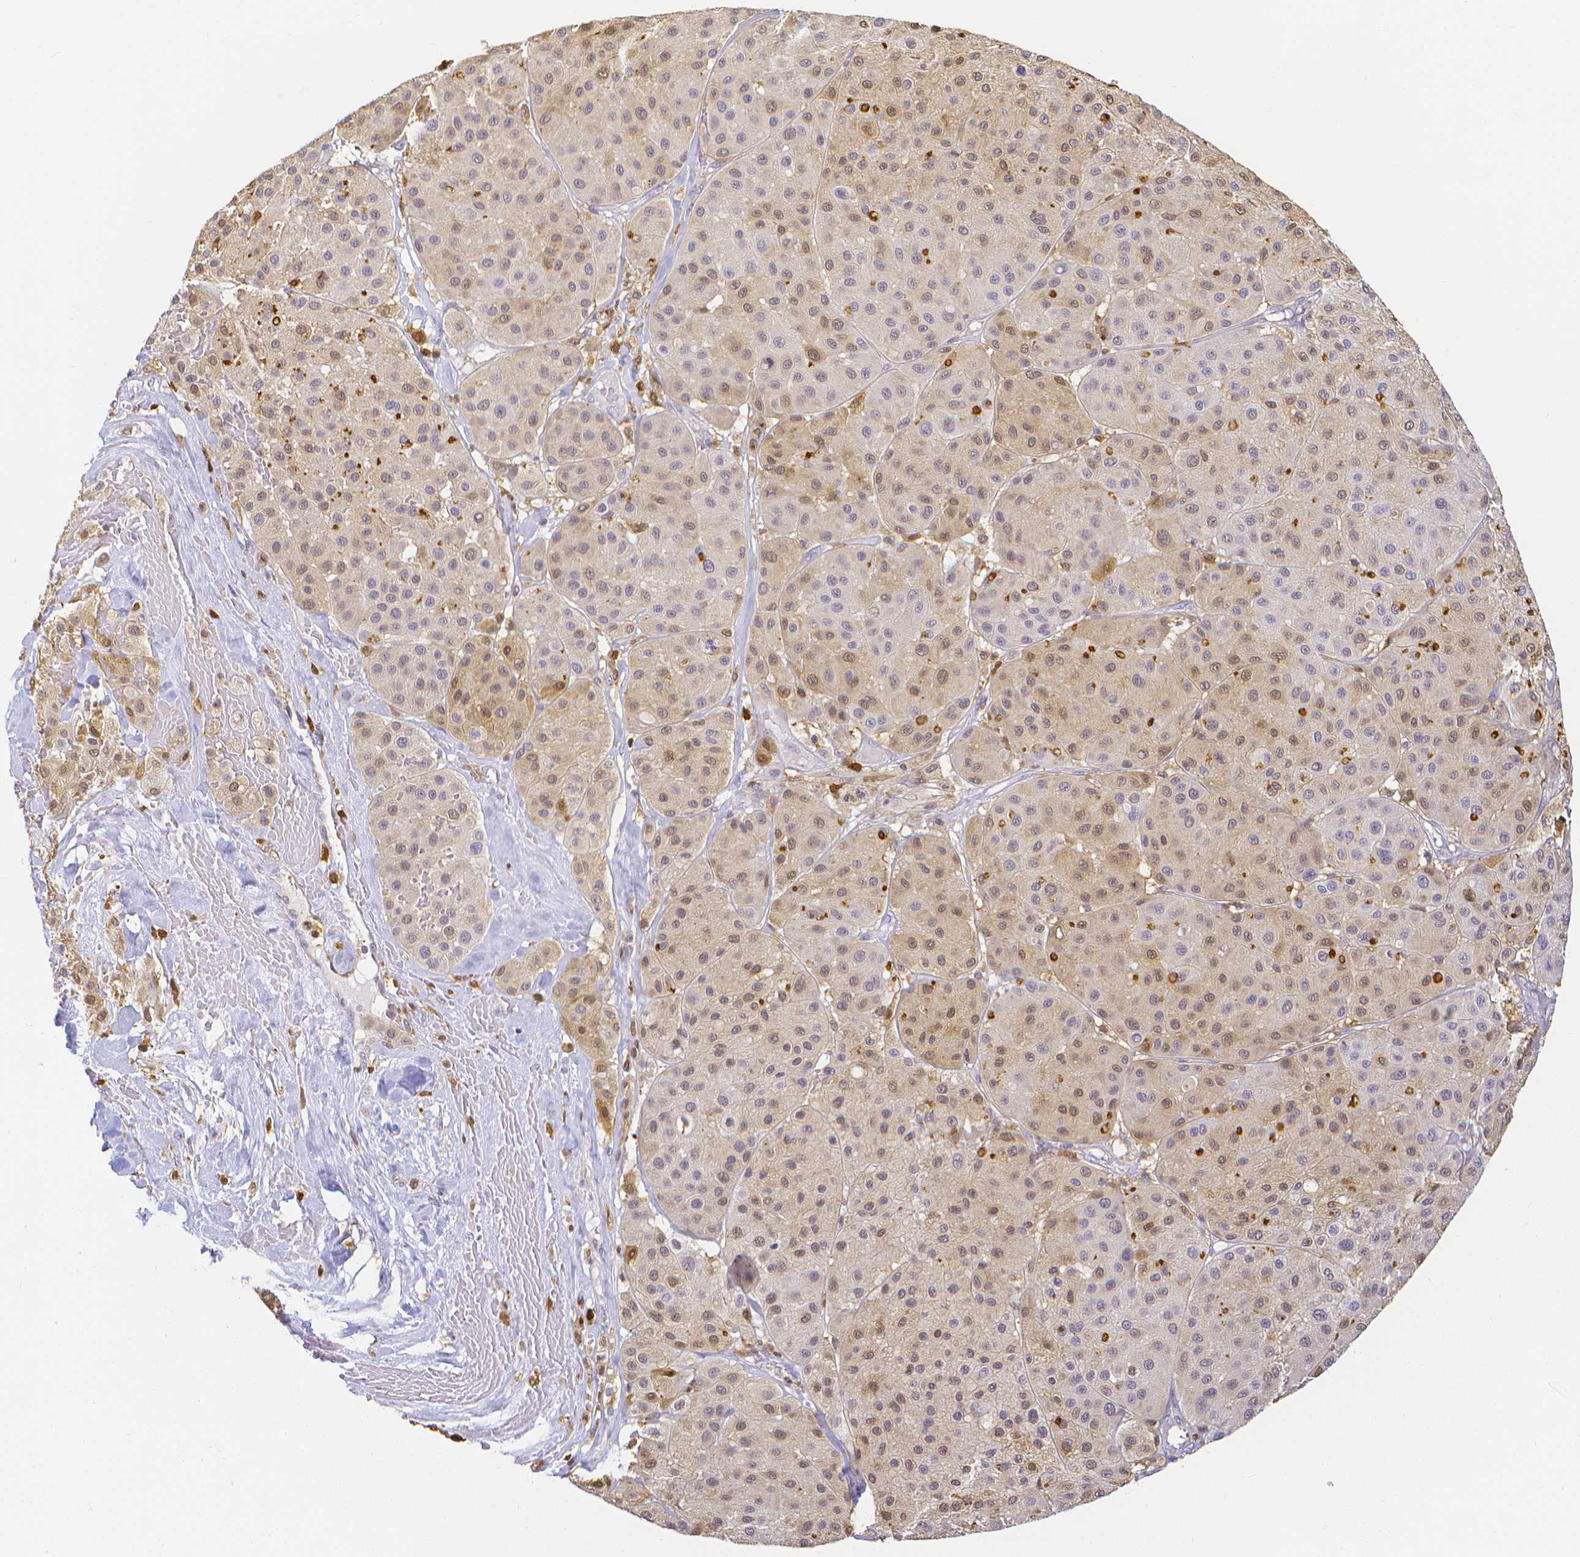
{"staining": {"intensity": "weak", "quantity": "25%-75%", "location": "cytoplasmic/membranous"}, "tissue": "melanoma", "cell_type": "Tumor cells", "image_type": "cancer", "snomed": [{"axis": "morphology", "description": "Malignant melanoma, Metastatic site"}, {"axis": "topography", "description": "Smooth muscle"}], "caption": "Immunohistochemistry (DAB (3,3'-diaminobenzidine)) staining of melanoma demonstrates weak cytoplasmic/membranous protein positivity in approximately 25%-75% of tumor cells. Immunohistochemistry (ihc) stains the protein of interest in brown and the nuclei are stained blue.", "gene": "COTL1", "patient": {"sex": "male", "age": 41}}